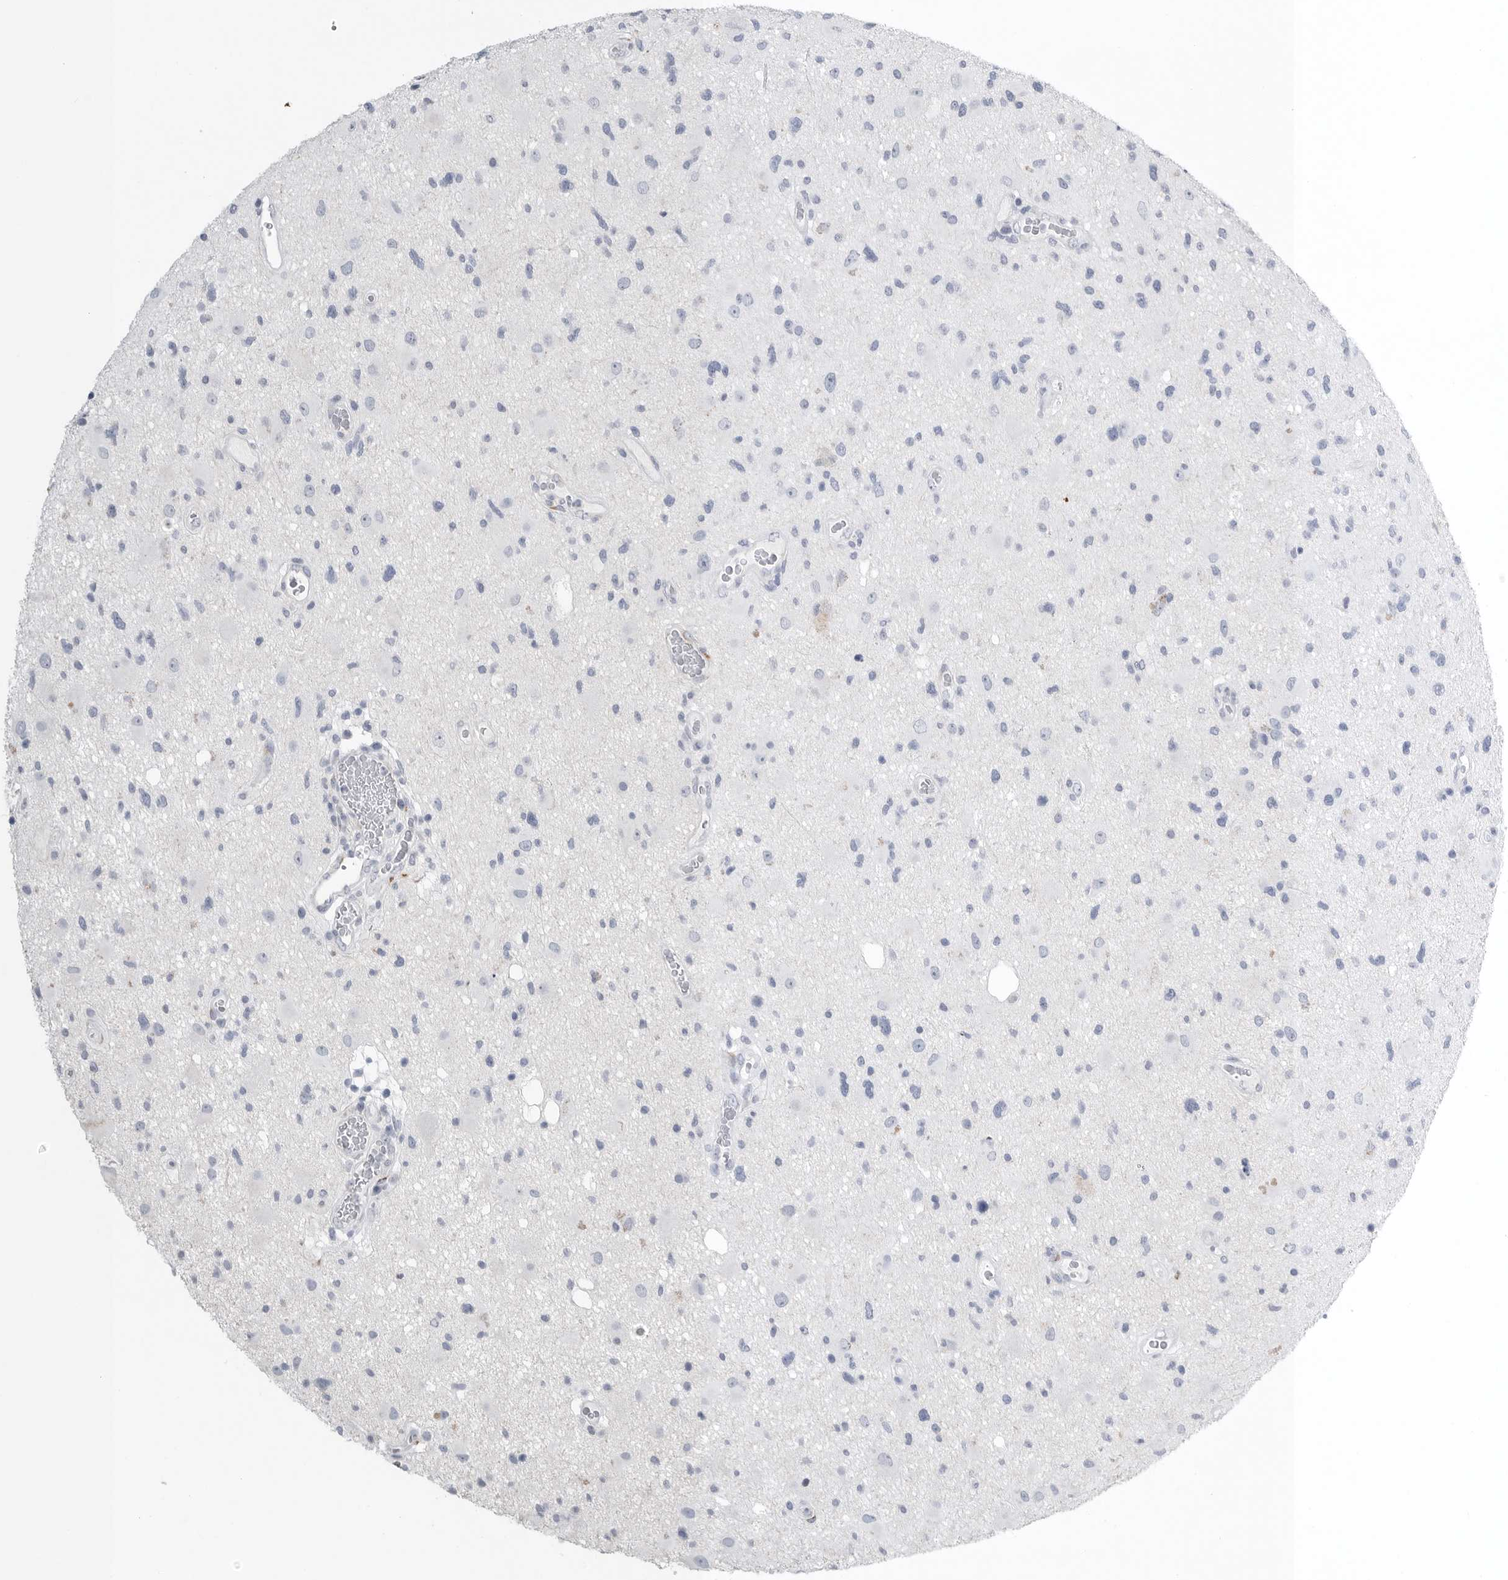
{"staining": {"intensity": "negative", "quantity": "none", "location": "none"}, "tissue": "glioma", "cell_type": "Tumor cells", "image_type": "cancer", "snomed": [{"axis": "morphology", "description": "Glioma, malignant, High grade"}, {"axis": "topography", "description": "Brain"}], "caption": "There is no significant positivity in tumor cells of malignant glioma (high-grade).", "gene": "TIMP1", "patient": {"sex": "male", "age": 33}}